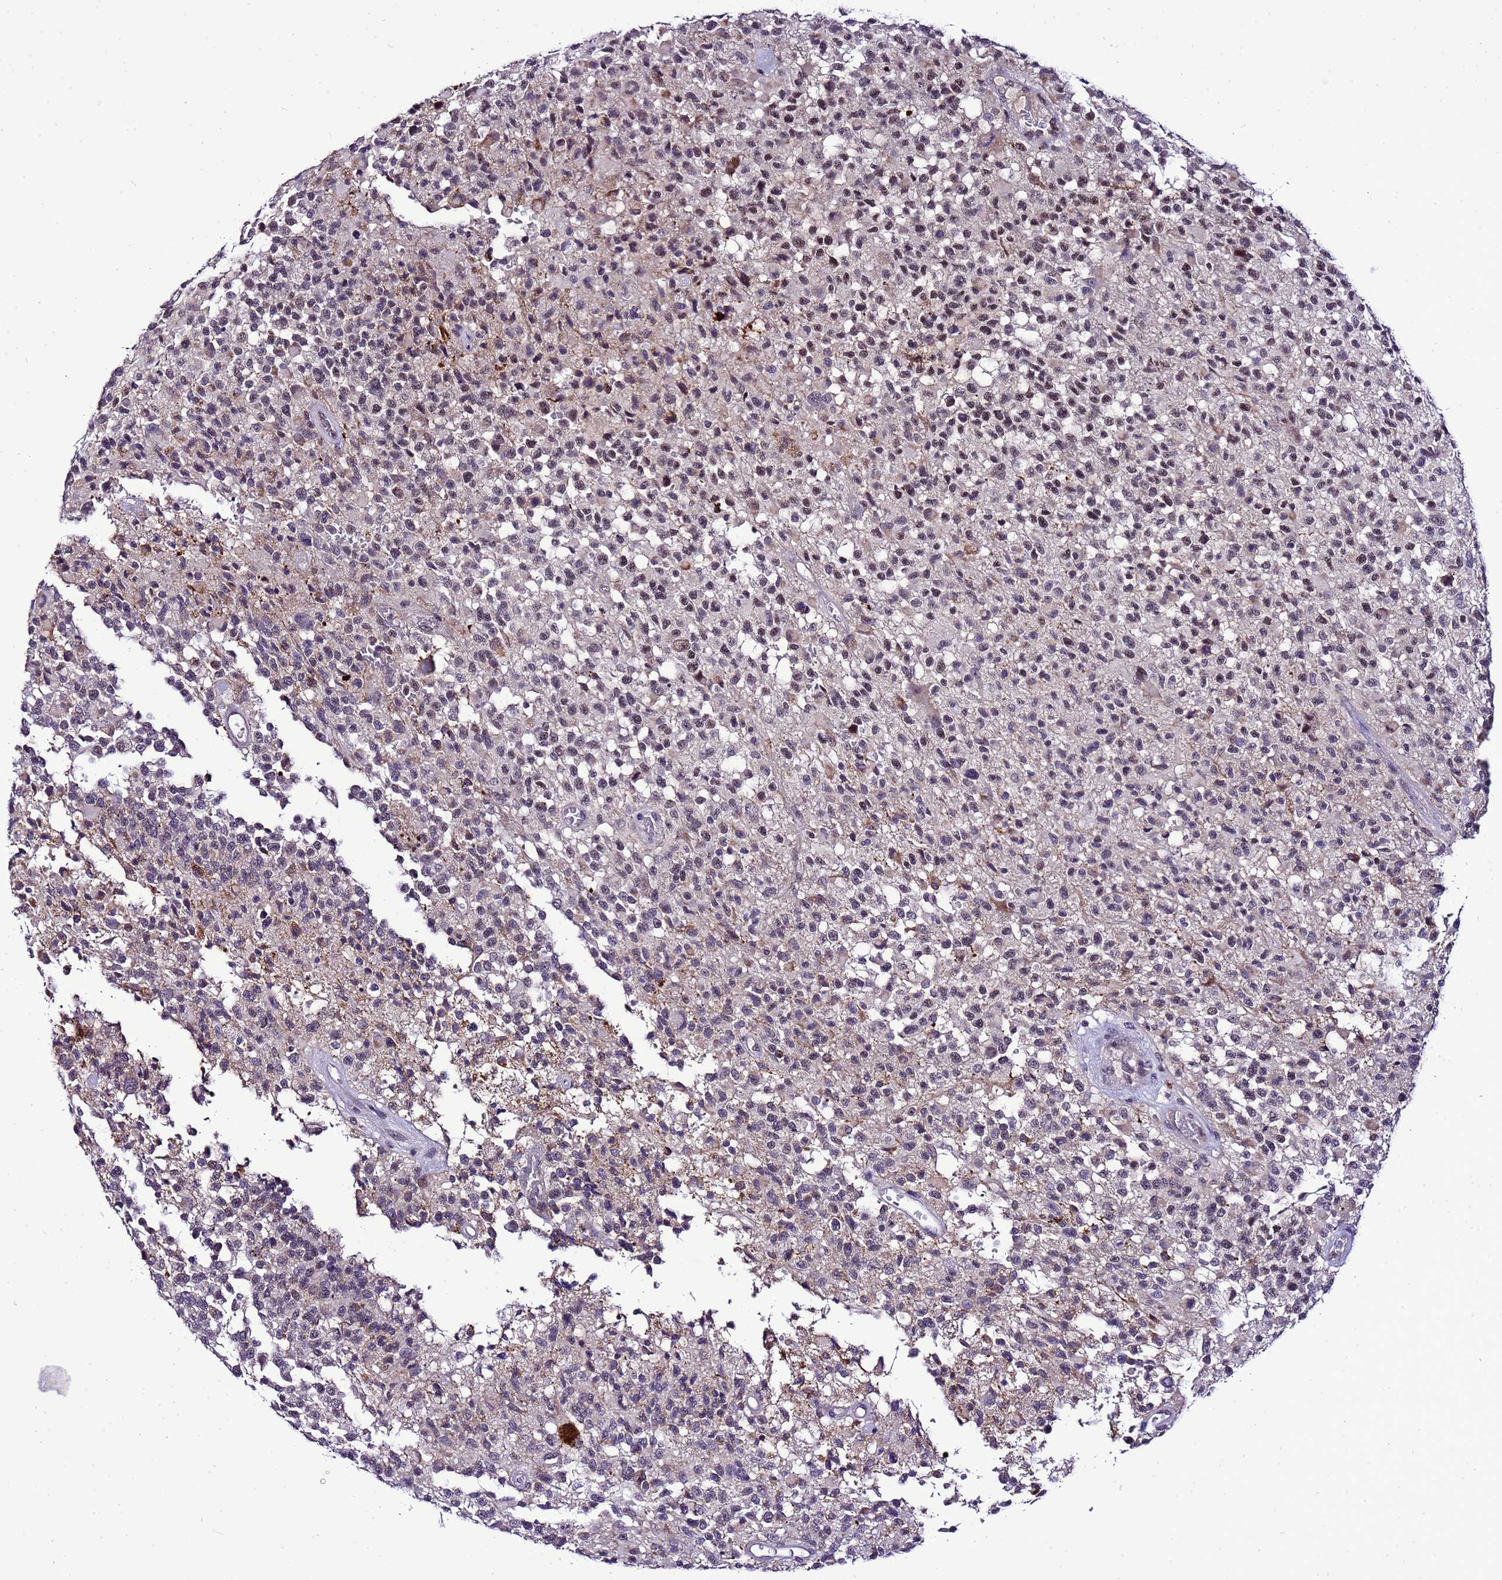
{"staining": {"intensity": "negative", "quantity": "none", "location": "none"}, "tissue": "glioma", "cell_type": "Tumor cells", "image_type": "cancer", "snomed": [{"axis": "morphology", "description": "Glioma, malignant, High grade"}, {"axis": "morphology", "description": "Glioblastoma, NOS"}, {"axis": "topography", "description": "Brain"}], "caption": "High magnification brightfield microscopy of glioma stained with DAB (brown) and counterstained with hematoxylin (blue): tumor cells show no significant staining.", "gene": "C19orf47", "patient": {"sex": "male", "age": 60}}